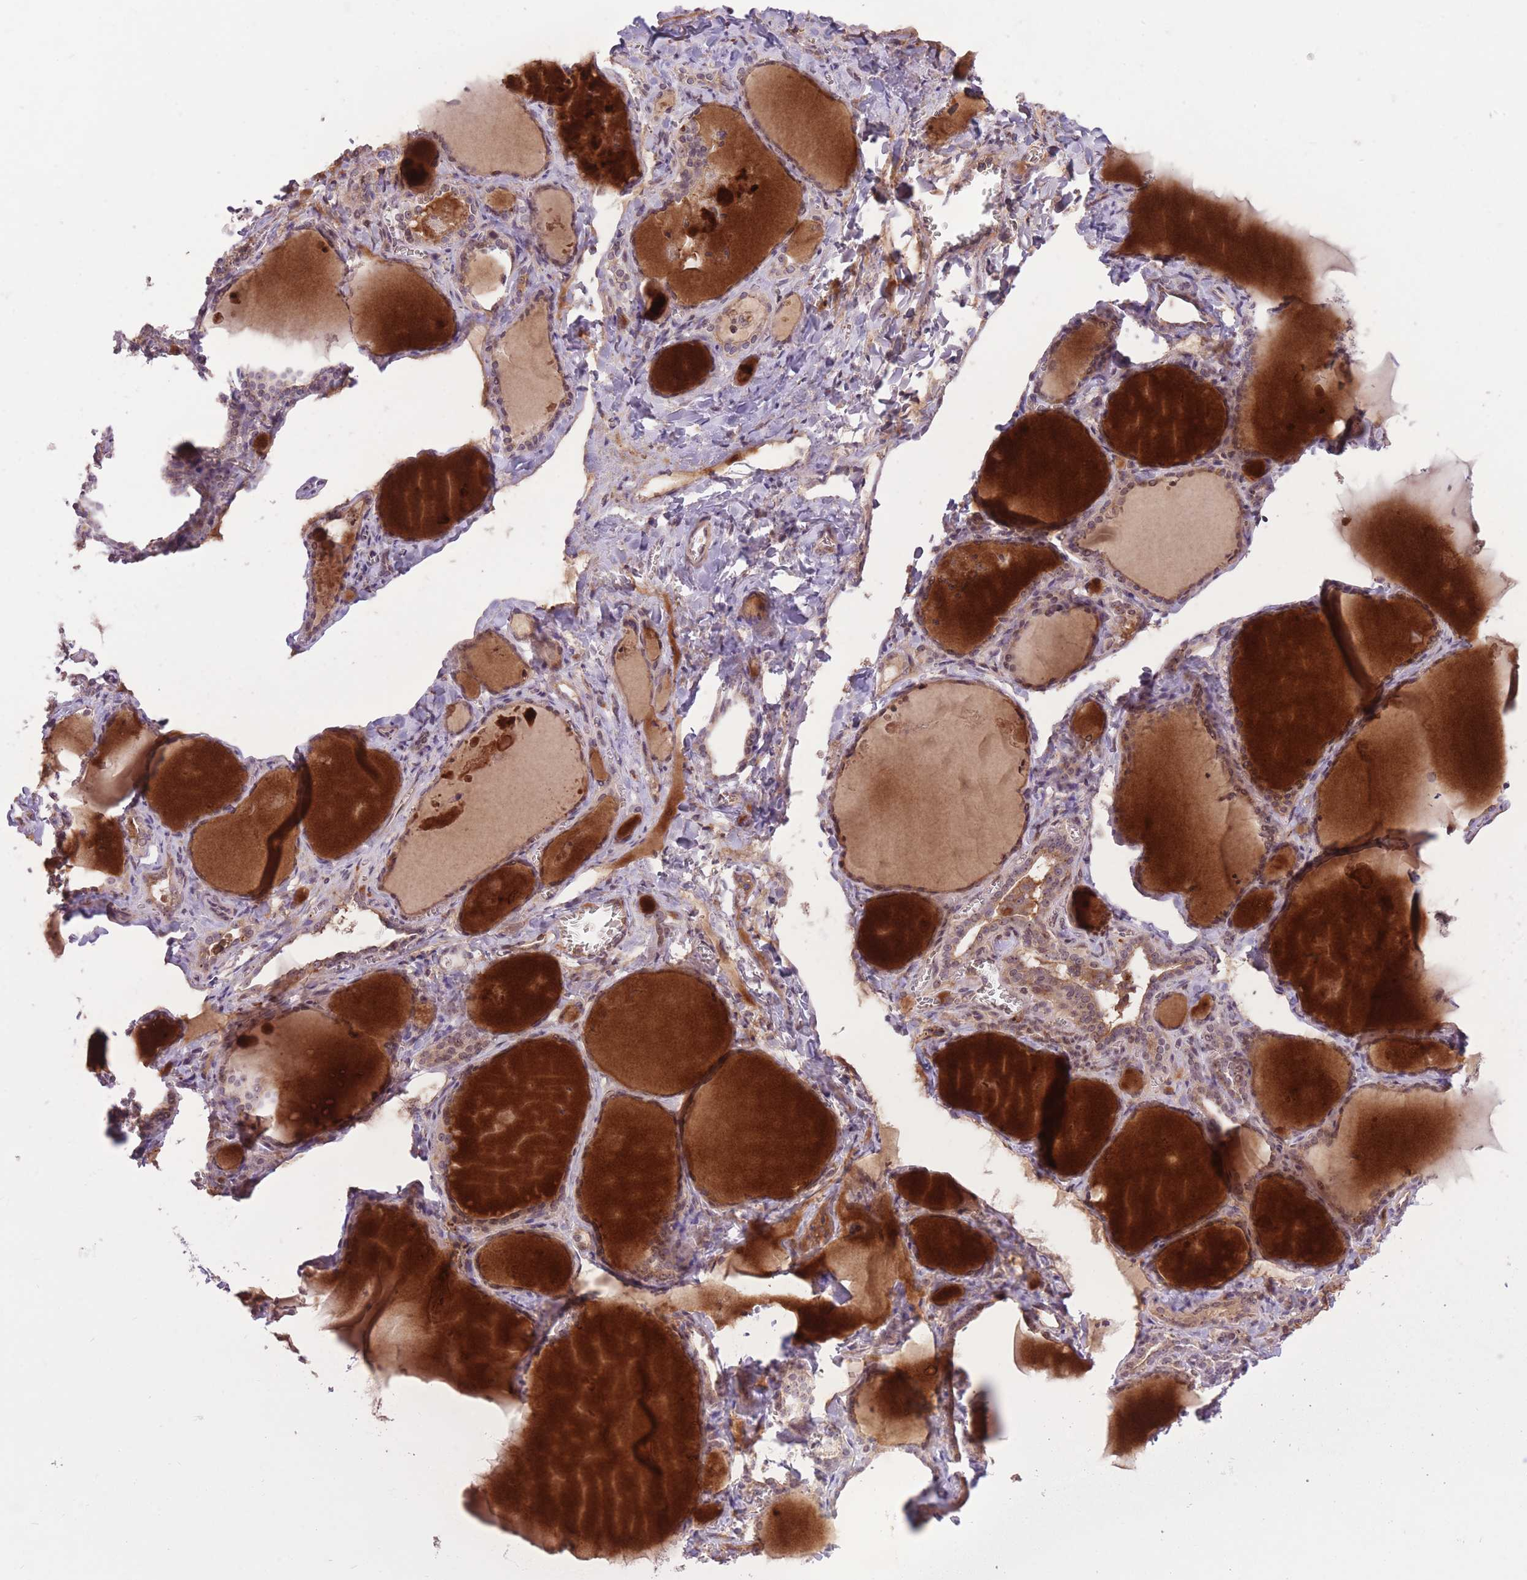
{"staining": {"intensity": "weak", "quantity": "25%-75%", "location": "cytoplasmic/membranous,nuclear"}, "tissue": "thyroid gland", "cell_type": "Glandular cells", "image_type": "normal", "snomed": [{"axis": "morphology", "description": "Normal tissue, NOS"}, {"axis": "topography", "description": "Thyroid gland"}], "caption": "High-power microscopy captured an IHC micrograph of unremarkable thyroid gland, revealing weak cytoplasmic/membranous,nuclear expression in about 25%-75% of glandular cells. Nuclei are stained in blue.", "gene": "POLR3F", "patient": {"sex": "female", "age": 42}}